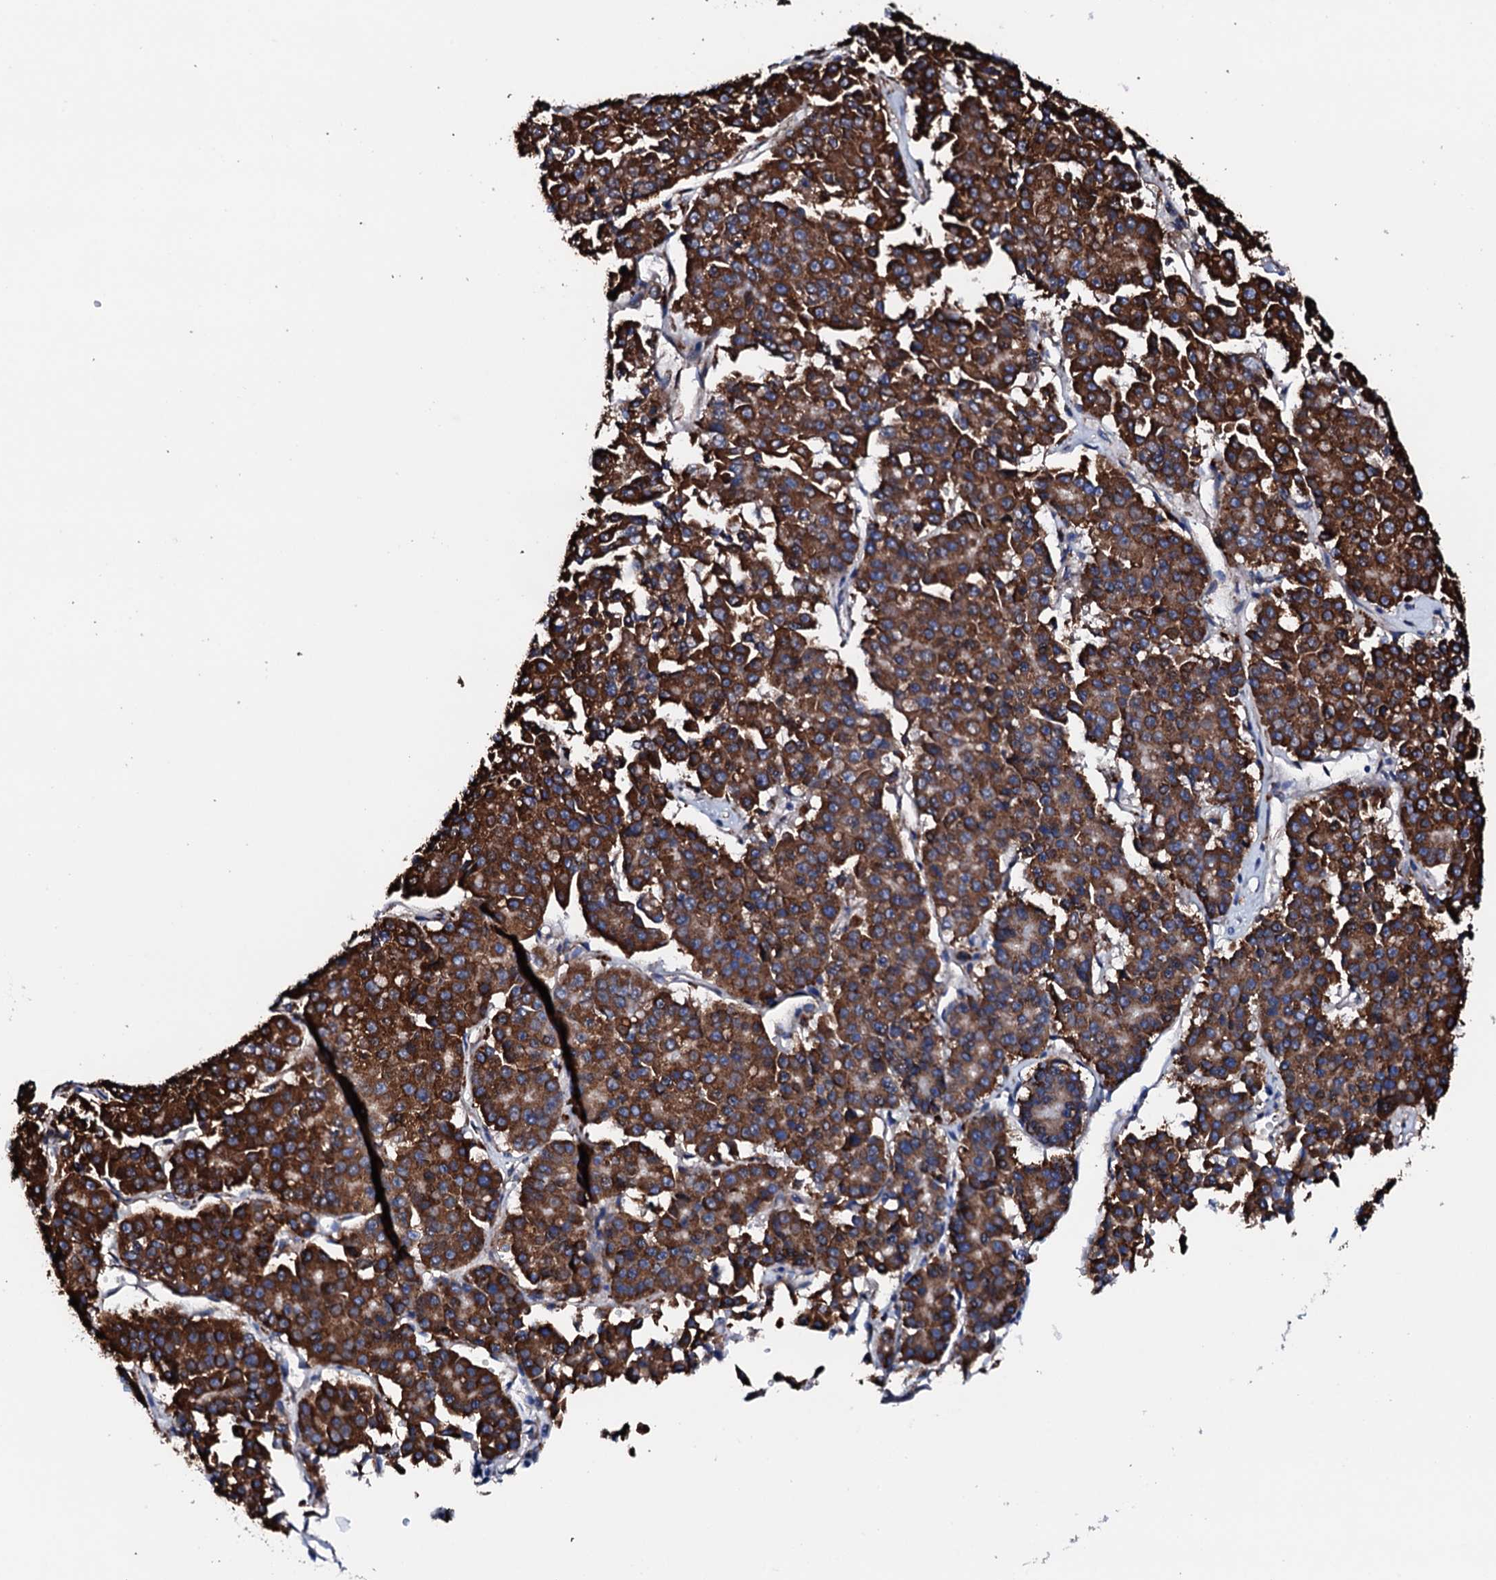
{"staining": {"intensity": "strong", "quantity": "25%-75%", "location": "cytoplasmic/membranous"}, "tissue": "pancreatic cancer", "cell_type": "Tumor cells", "image_type": "cancer", "snomed": [{"axis": "morphology", "description": "Adenocarcinoma, NOS"}, {"axis": "topography", "description": "Pancreas"}], "caption": "Strong cytoplasmic/membranous staining for a protein is appreciated in approximately 25%-75% of tumor cells of pancreatic cancer using immunohistochemistry (IHC).", "gene": "AMDHD1", "patient": {"sex": "male", "age": 50}}